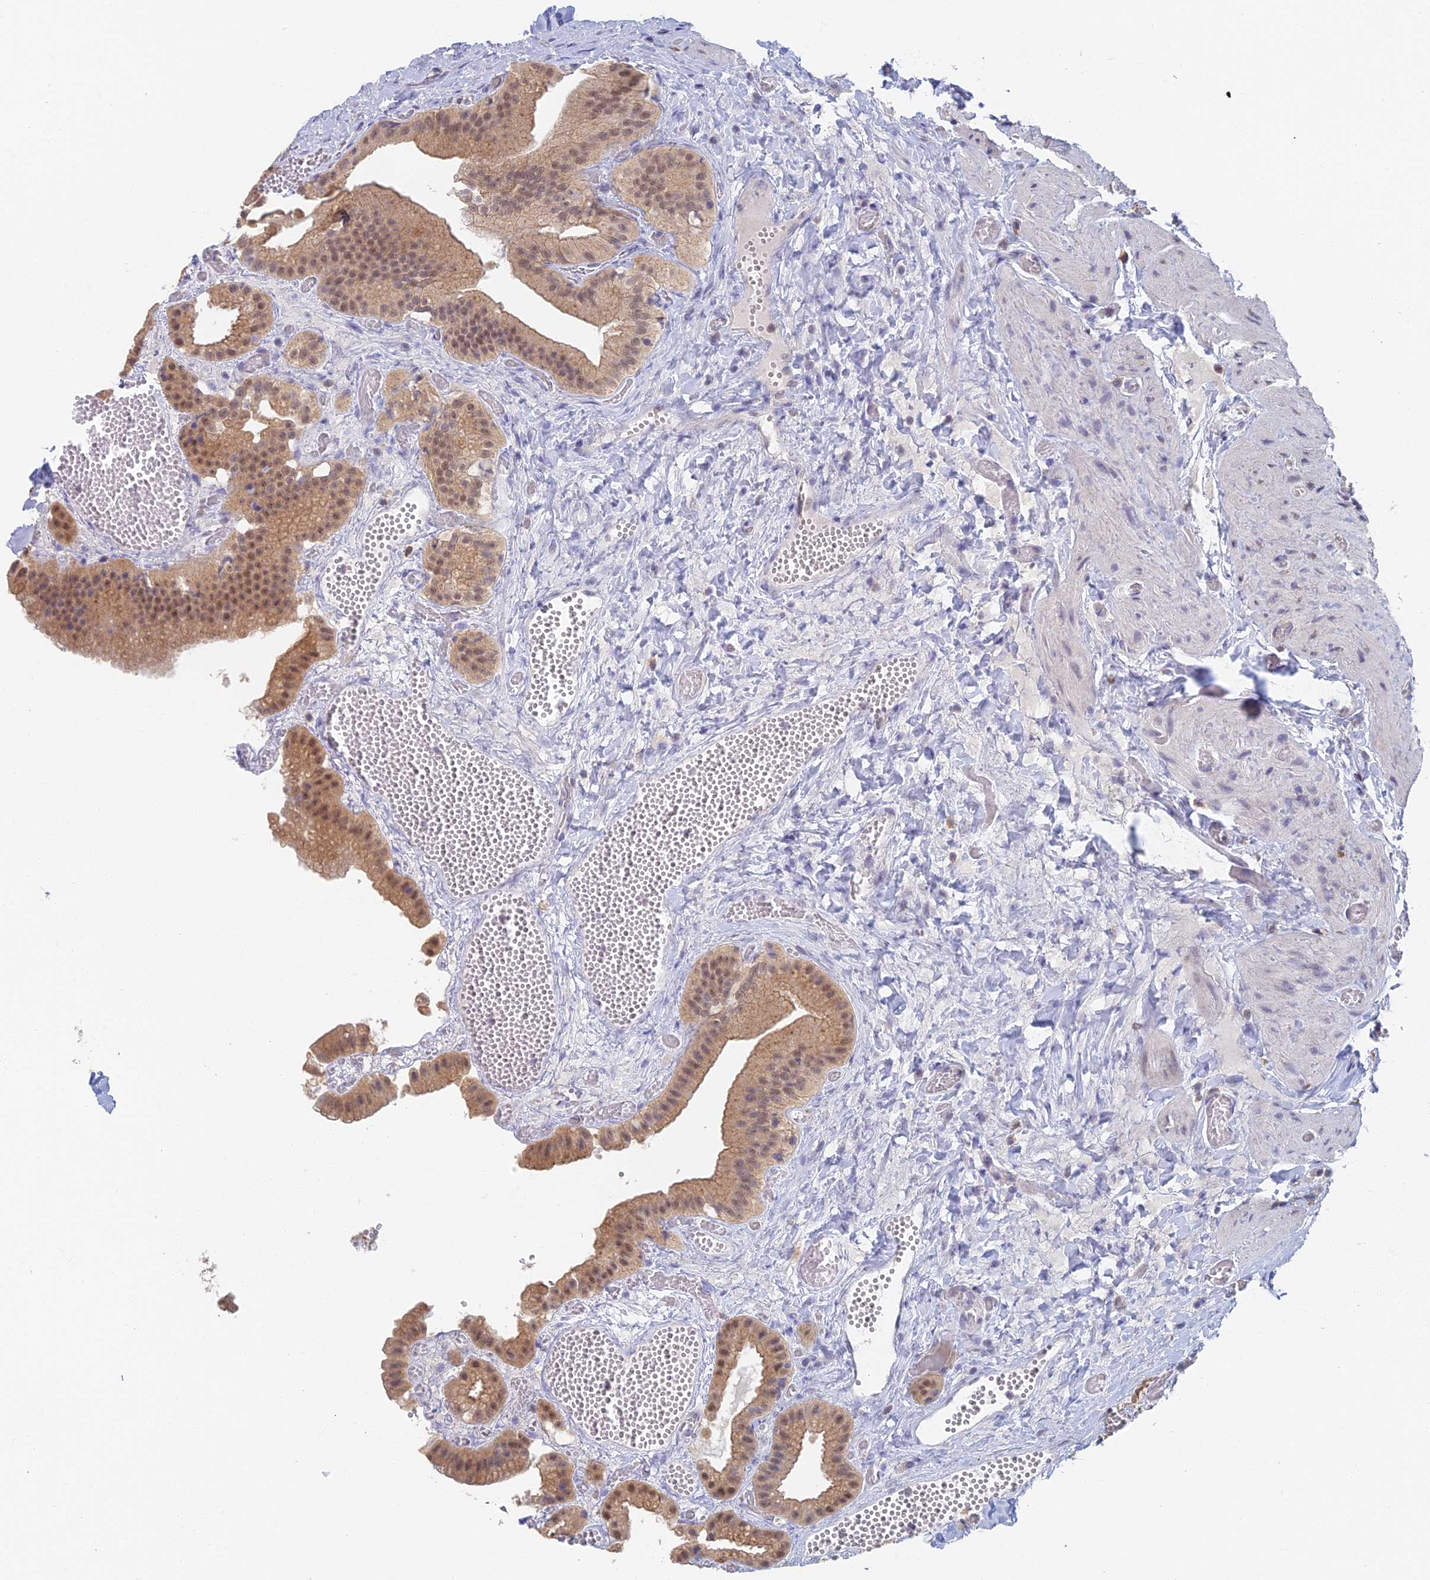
{"staining": {"intensity": "moderate", "quantity": ">75%", "location": "cytoplasmic/membranous,nuclear"}, "tissue": "gallbladder", "cell_type": "Glandular cells", "image_type": "normal", "snomed": [{"axis": "morphology", "description": "Normal tissue, NOS"}, {"axis": "topography", "description": "Gallbladder"}], "caption": "DAB (3,3'-diaminobenzidine) immunohistochemical staining of normal human gallbladder reveals moderate cytoplasmic/membranous,nuclear protein positivity in about >75% of glandular cells.", "gene": "GPATCH1", "patient": {"sex": "female", "age": 64}}